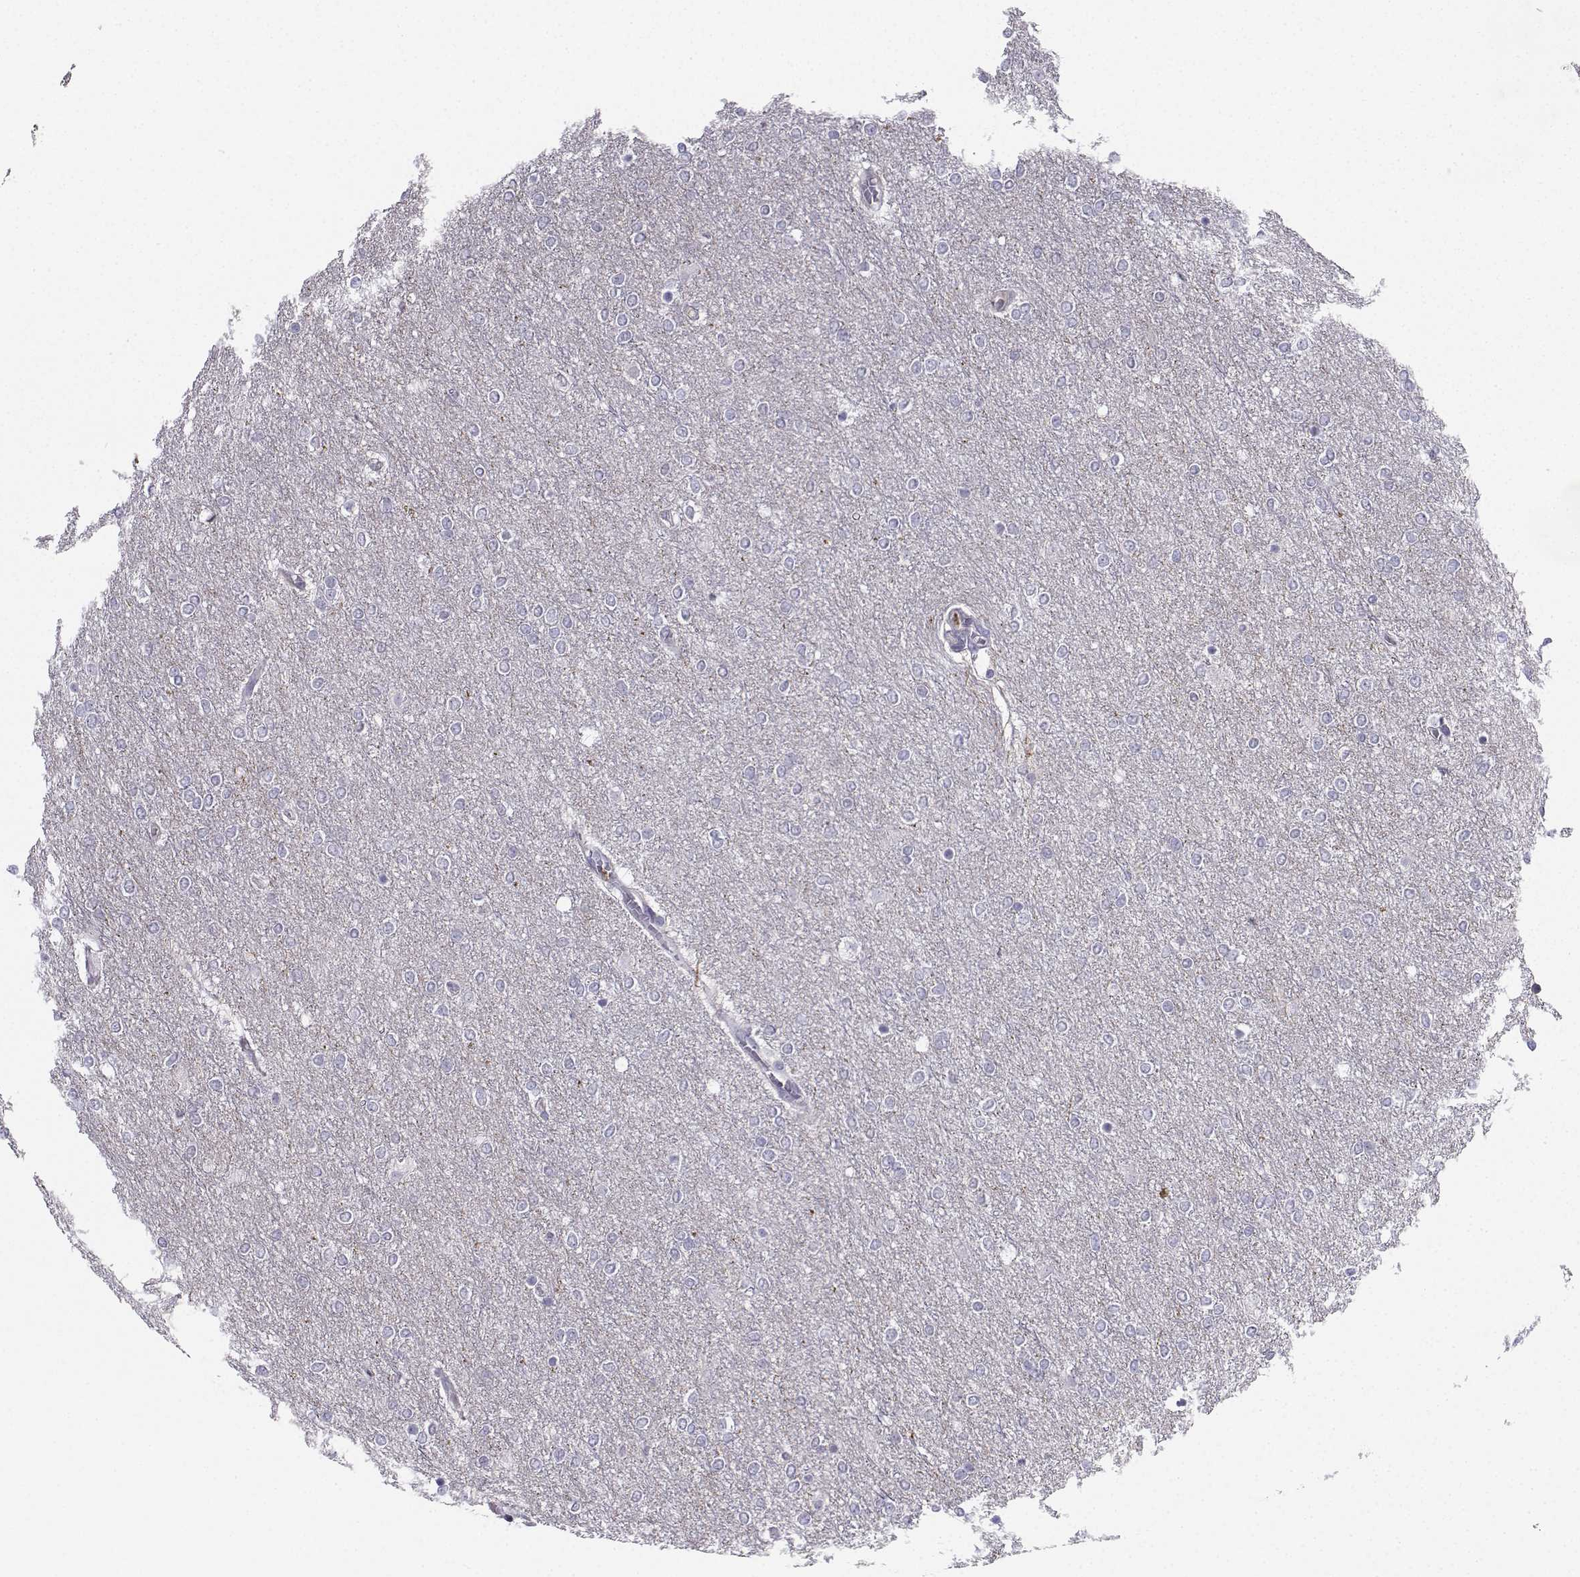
{"staining": {"intensity": "negative", "quantity": "none", "location": "none"}, "tissue": "glioma", "cell_type": "Tumor cells", "image_type": "cancer", "snomed": [{"axis": "morphology", "description": "Glioma, malignant, High grade"}, {"axis": "topography", "description": "Brain"}], "caption": "The photomicrograph shows no staining of tumor cells in malignant glioma (high-grade).", "gene": "CALY", "patient": {"sex": "female", "age": 61}}